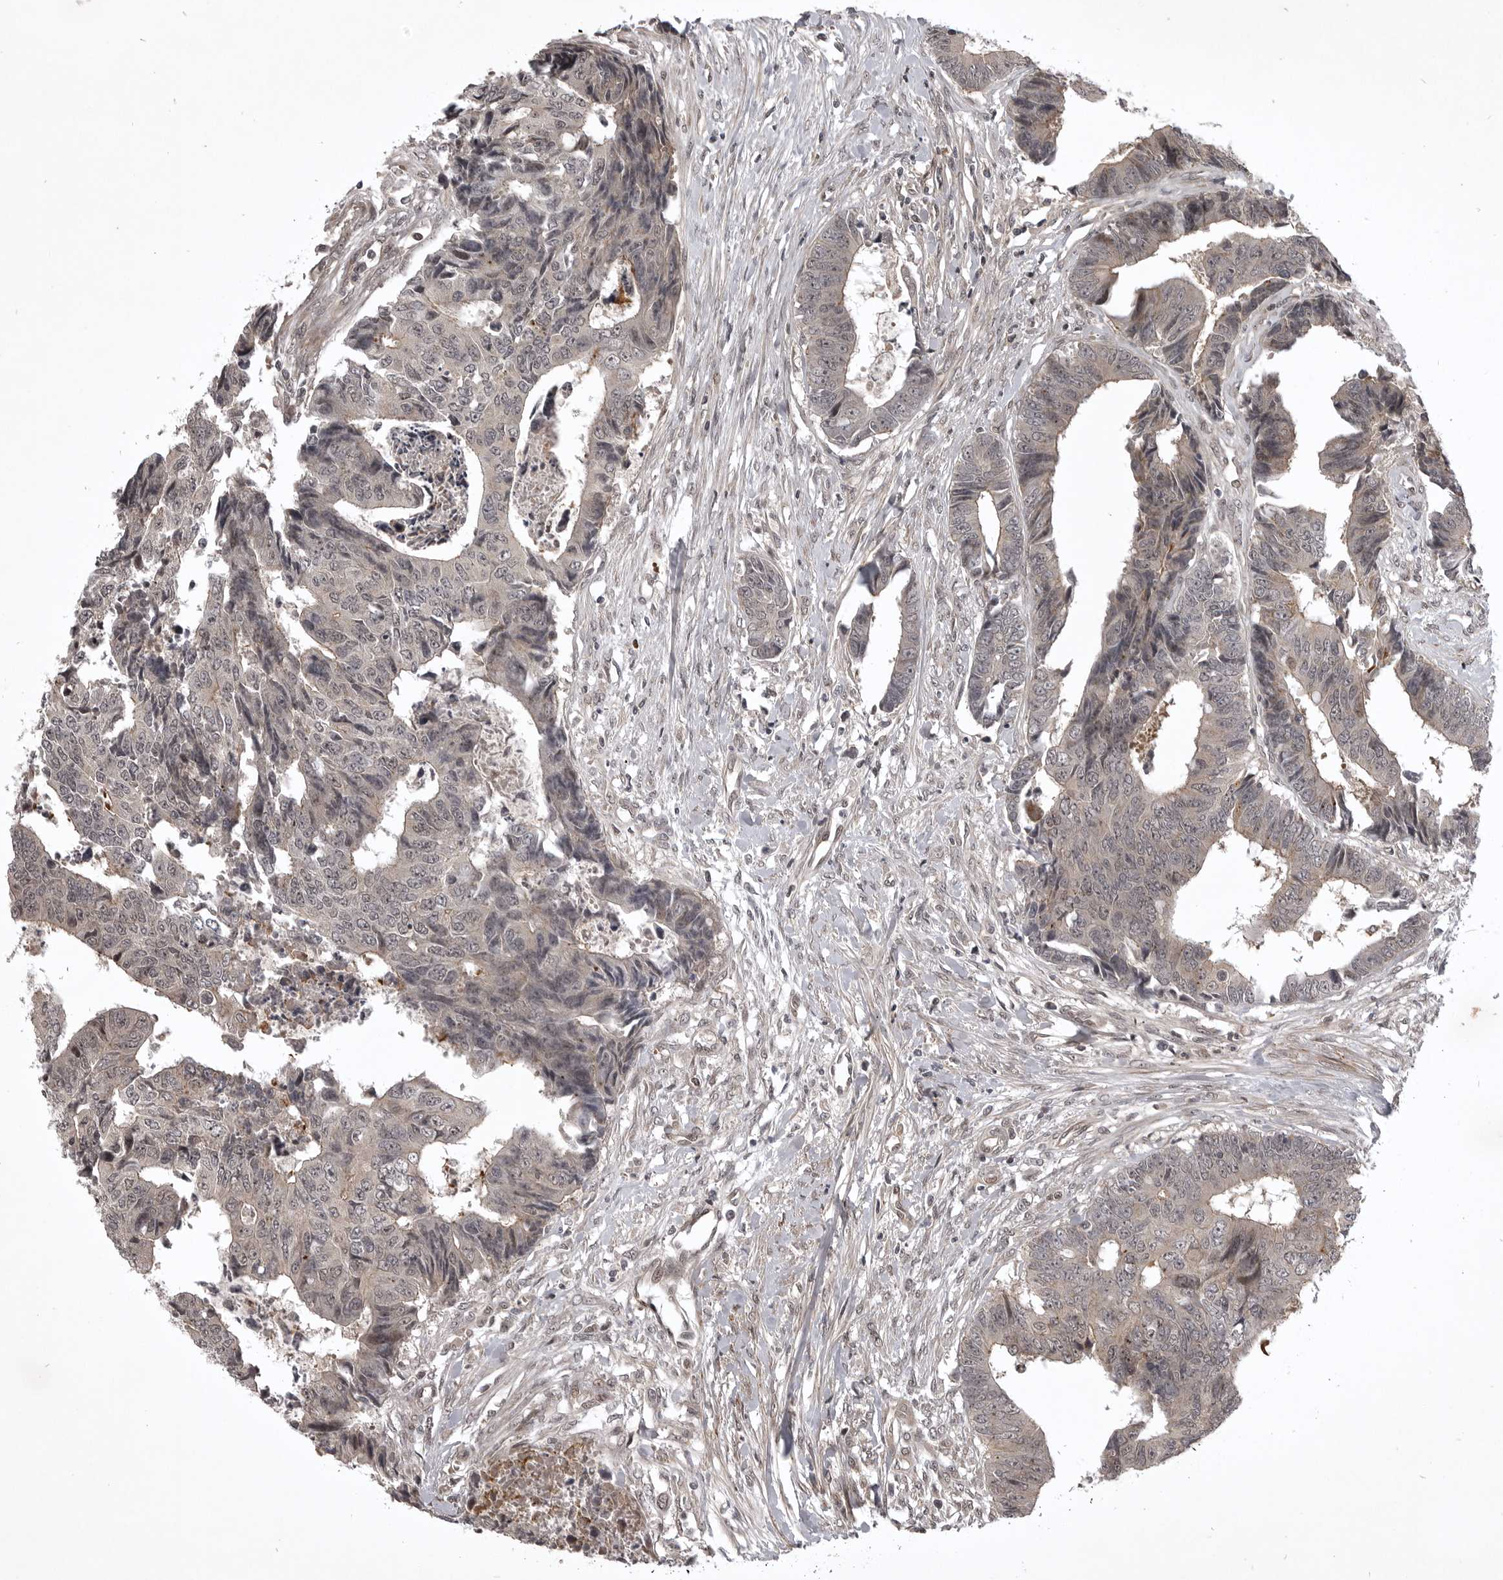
{"staining": {"intensity": "weak", "quantity": "<25%", "location": "cytoplasmic/membranous"}, "tissue": "colorectal cancer", "cell_type": "Tumor cells", "image_type": "cancer", "snomed": [{"axis": "morphology", "description": "Adenocarcinoma, NOS"}, {"axis": "topography", "description": "Rectum"}], "caption": "IHC histopathology image of human colorectal cancer stained for a protein (brown), which displays no staining in tumor cells.", "gene": "SNX16", "patient": {"sex": "male", "age": 84}}